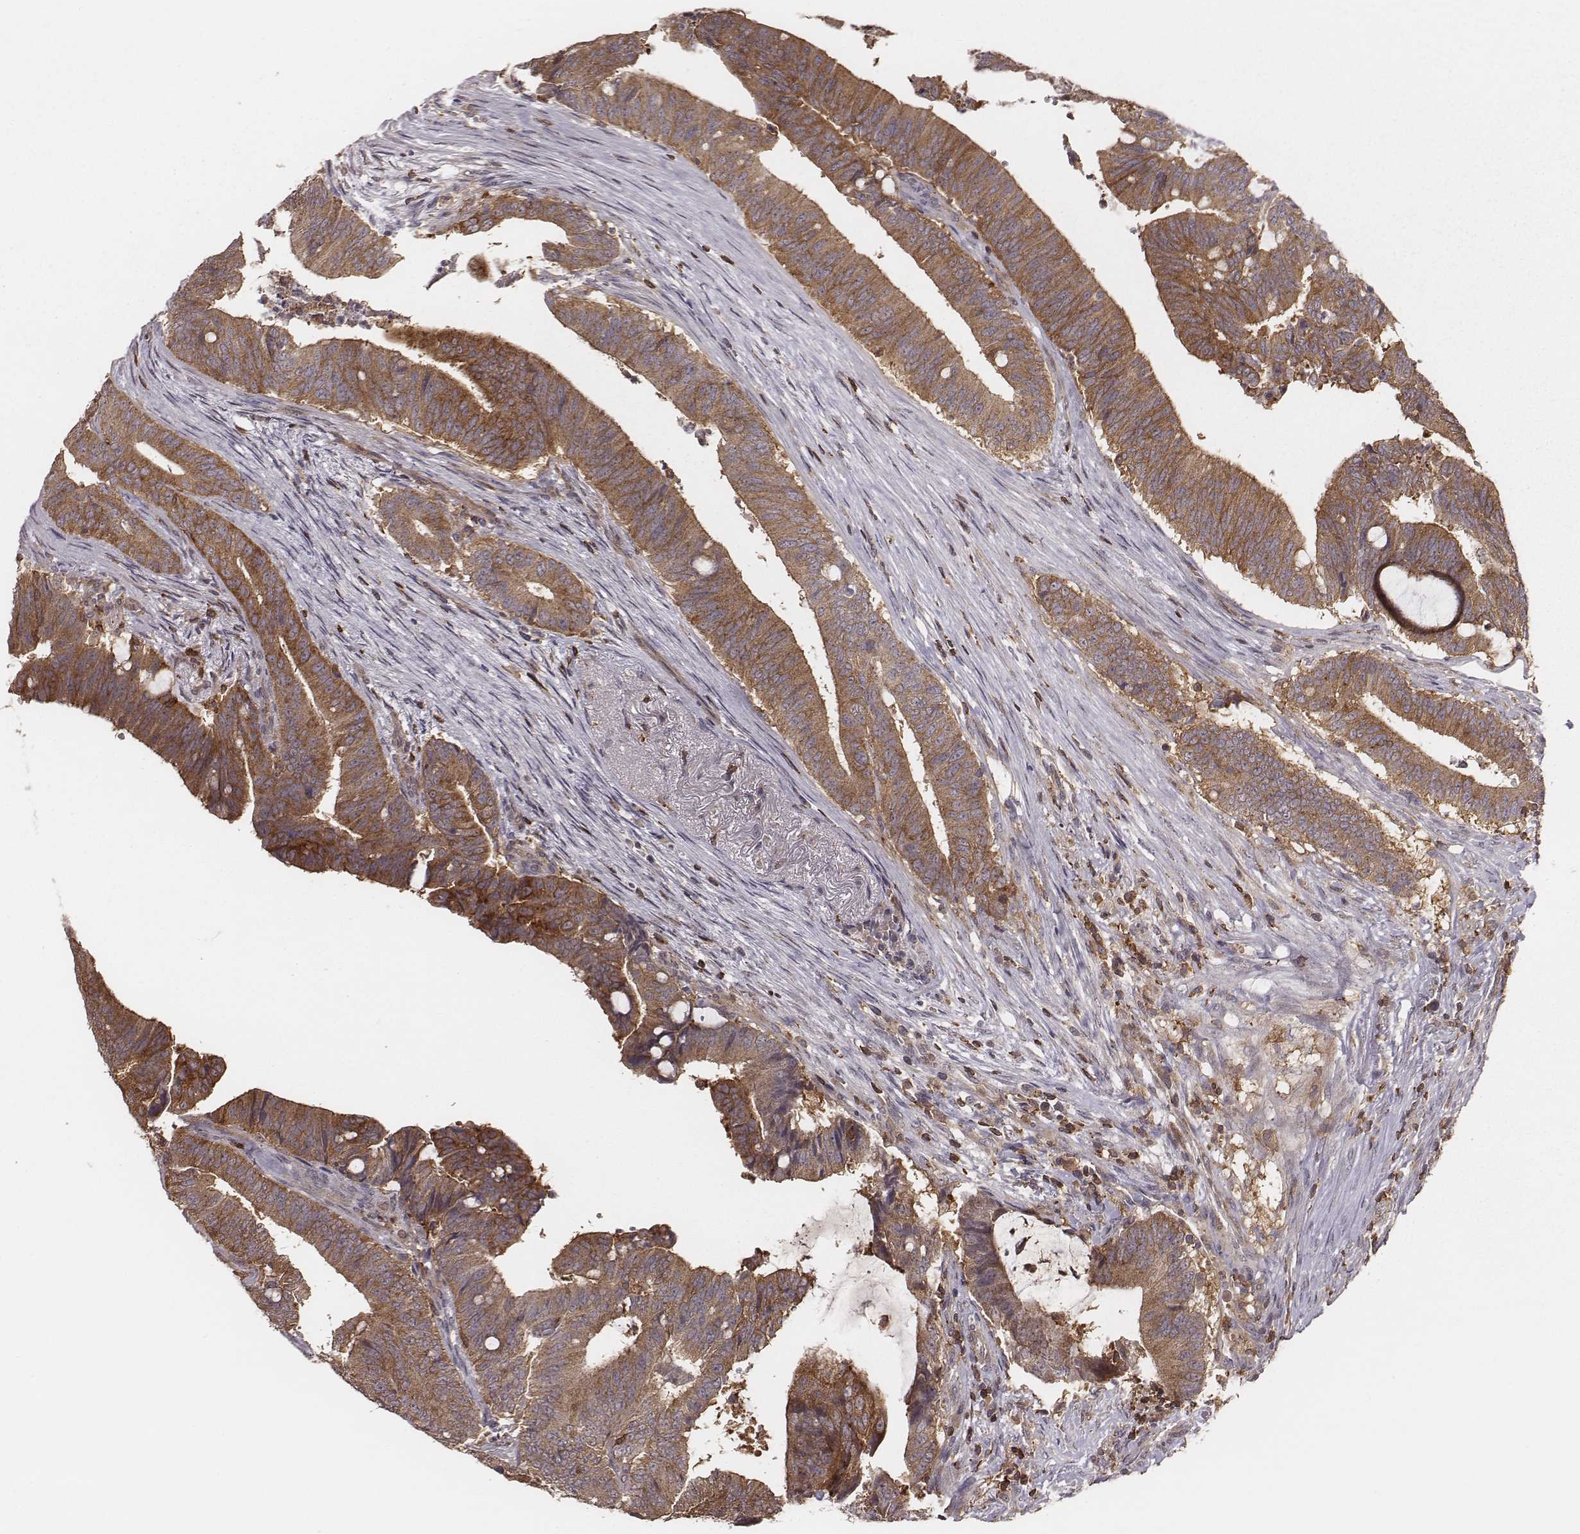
{"staining": {"intensity": "moderate", "quantity": ">75%", "location": "cytoplasmic/membranous"}, "tissue": "colorectal cancer", "cell_type": "Tumor cells", "image_type": "cancer", "snomed": [{"axis": "morphology", "description": "Adenocarcinoma, NOS"}, {"axis": "topography", "description": "Colon"}], "caption": "IHC image of human colorectal cancer (adenocarcinoma) stained for a protein (brown), which exhibits medium levels of moderate cytoplasmic/membranous staining in approximately >75% of tumor cells.", "gene": "PILRA", "patient": {"sex": "female", "age": 43}}